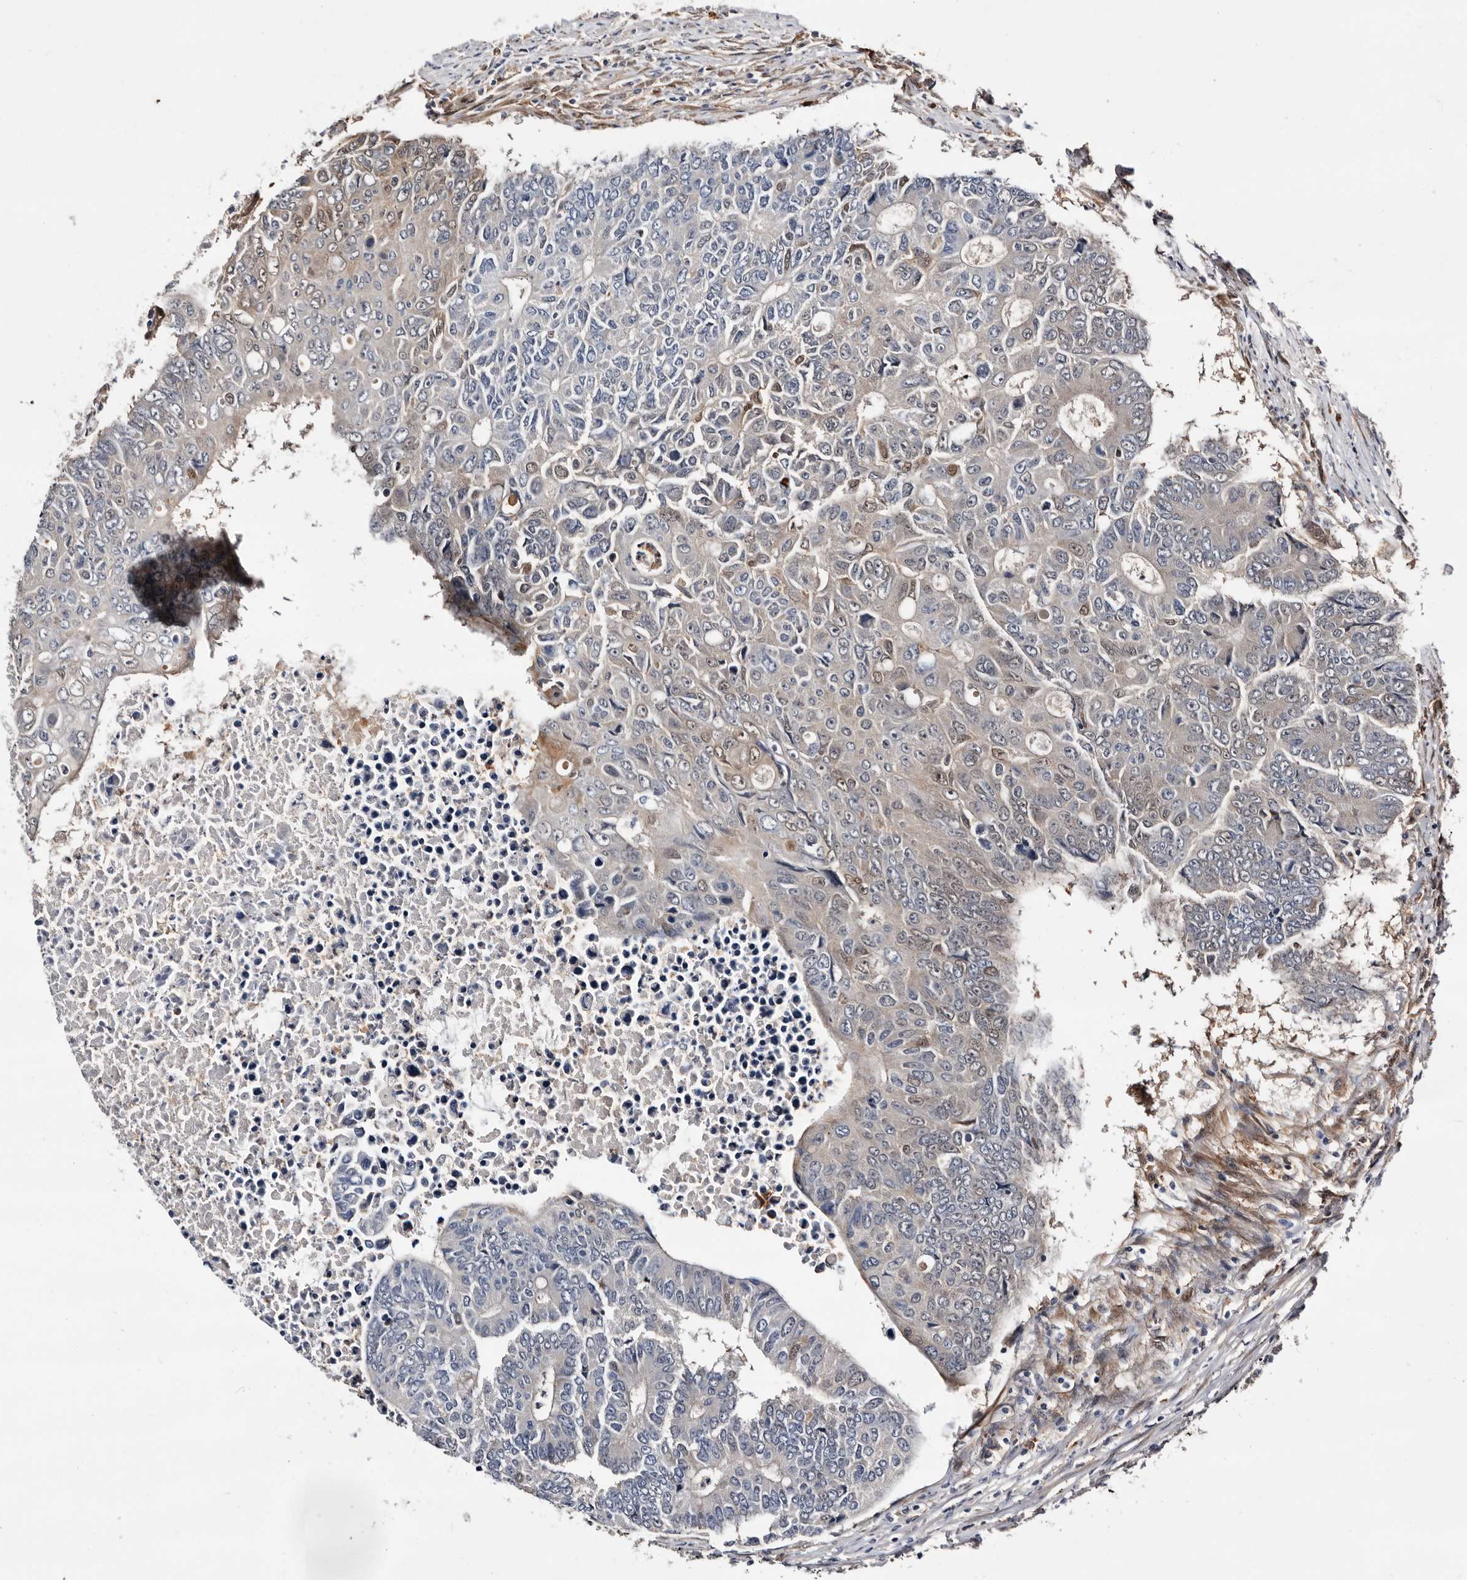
{"staining": {"intensity": "weak", "quantity": "<25%", "location": "cytoplasmic/membranous,nuclear"}, "tissue": "colorectal cancer", "cell_type": "Tumor cells", "image_type": "cancer", "snomed": [{"axis": "morphology", "description": "Adenocarcinoma, NOS"}, {"axis": "topography", "description": "Colon"}], "caption": "Human adenocarcinoma (colorectal) stained for a protein using immunohistochemistry (IHC) reveals no positivity in tumor cells.", "gene": "TP53I3", "patient": {"sex": "male", "age": 87}}